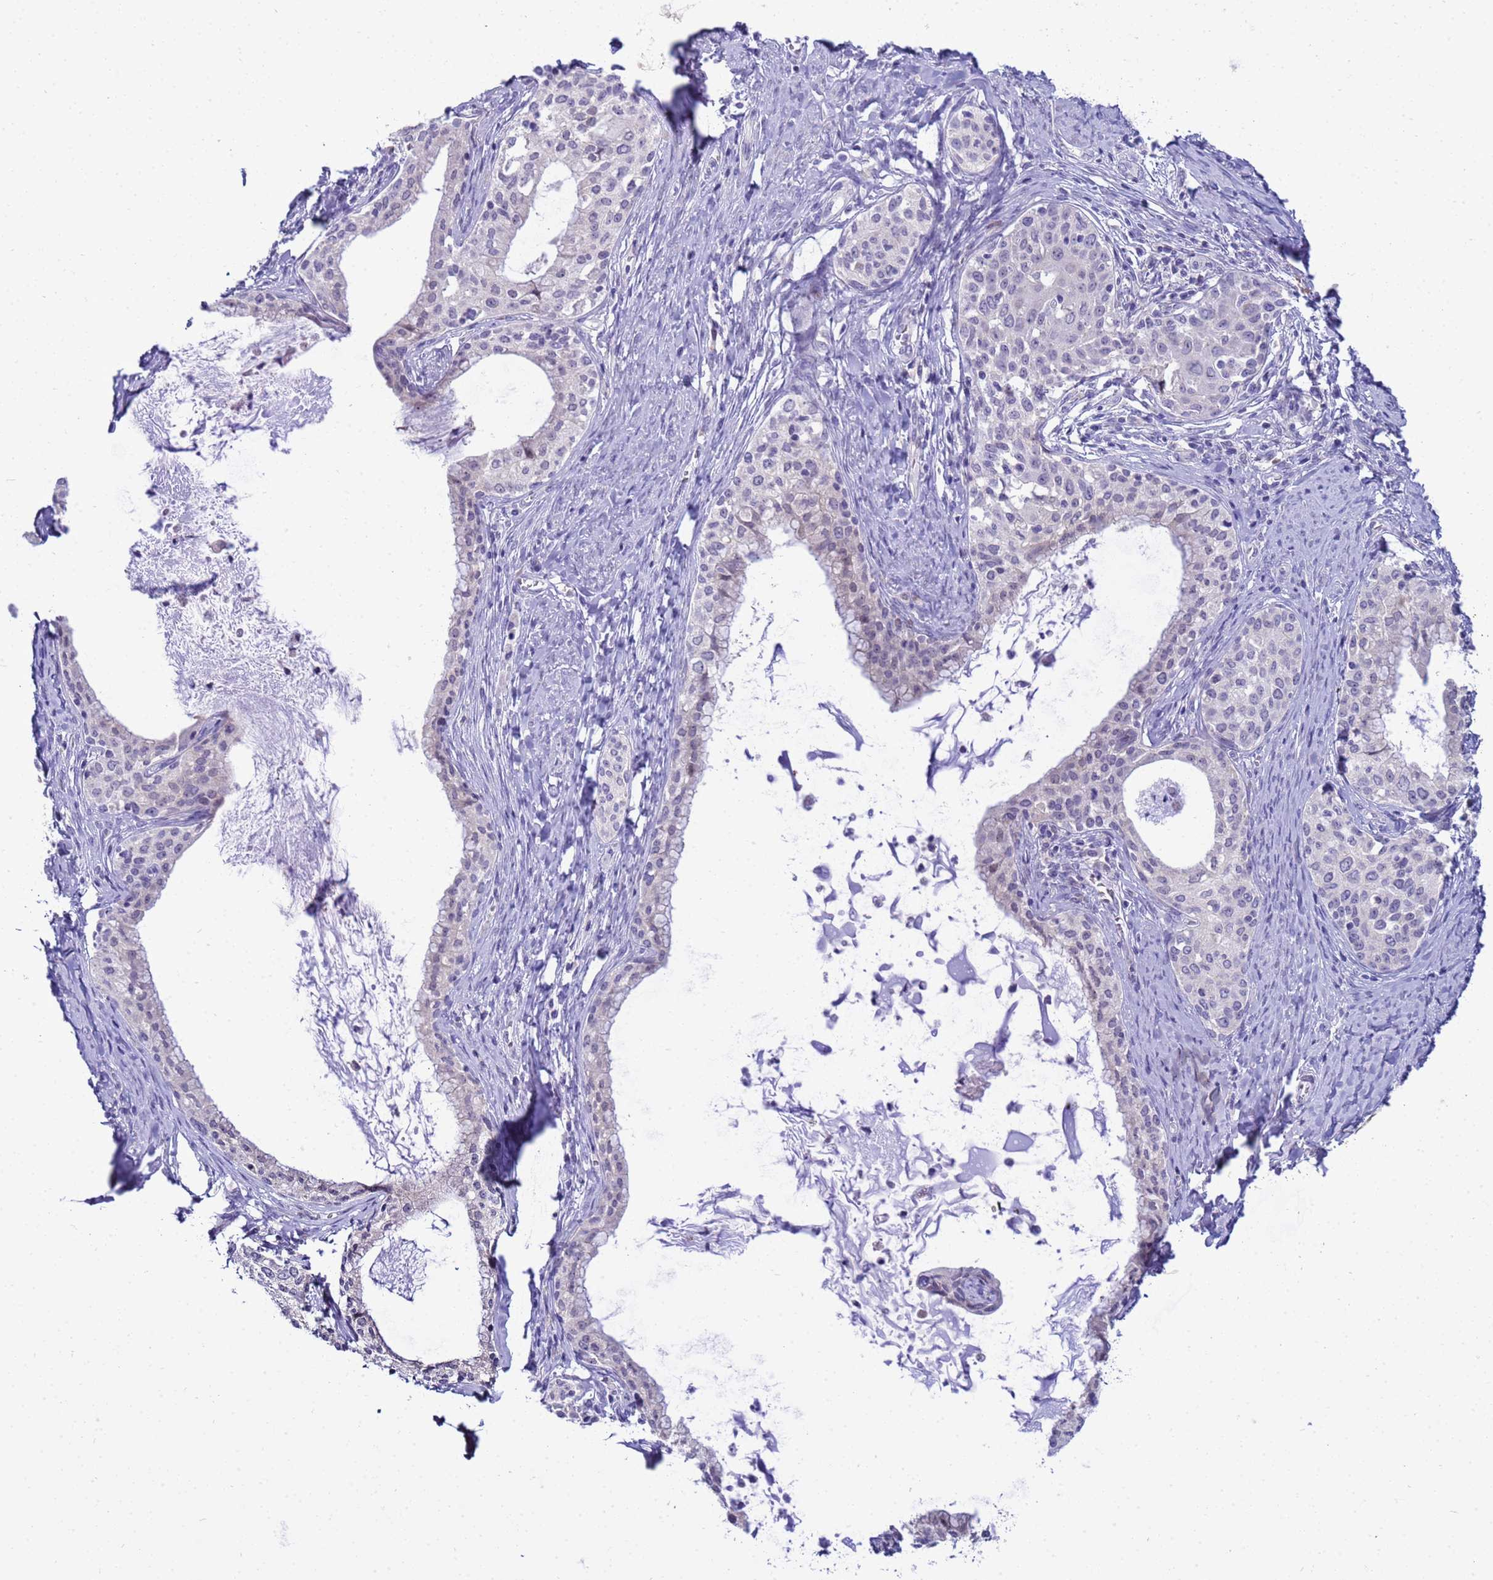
{"staining": {"intensity": "negative", "quantity": "none", "location": "none"}, "tissue": "cervical cancer", "cell_type": "Tumor cells", "image_type": "cancer", "snomed": [{"axis": "morphology", "description": "Squamous cell carcinoma, NOS"}, {"axis": "morphology", "description": "Adenocarcinoma, NOS"}, {"axis": "topography", "description": "Cervix"}], "caption": "Human cervical squamous cell carcinoma stained for a protein using immunohistochemistry (IHC) shows no expression in tumor cells.", "gene": "LRATD1", "patient": {"sex": "female", "age": 52}}